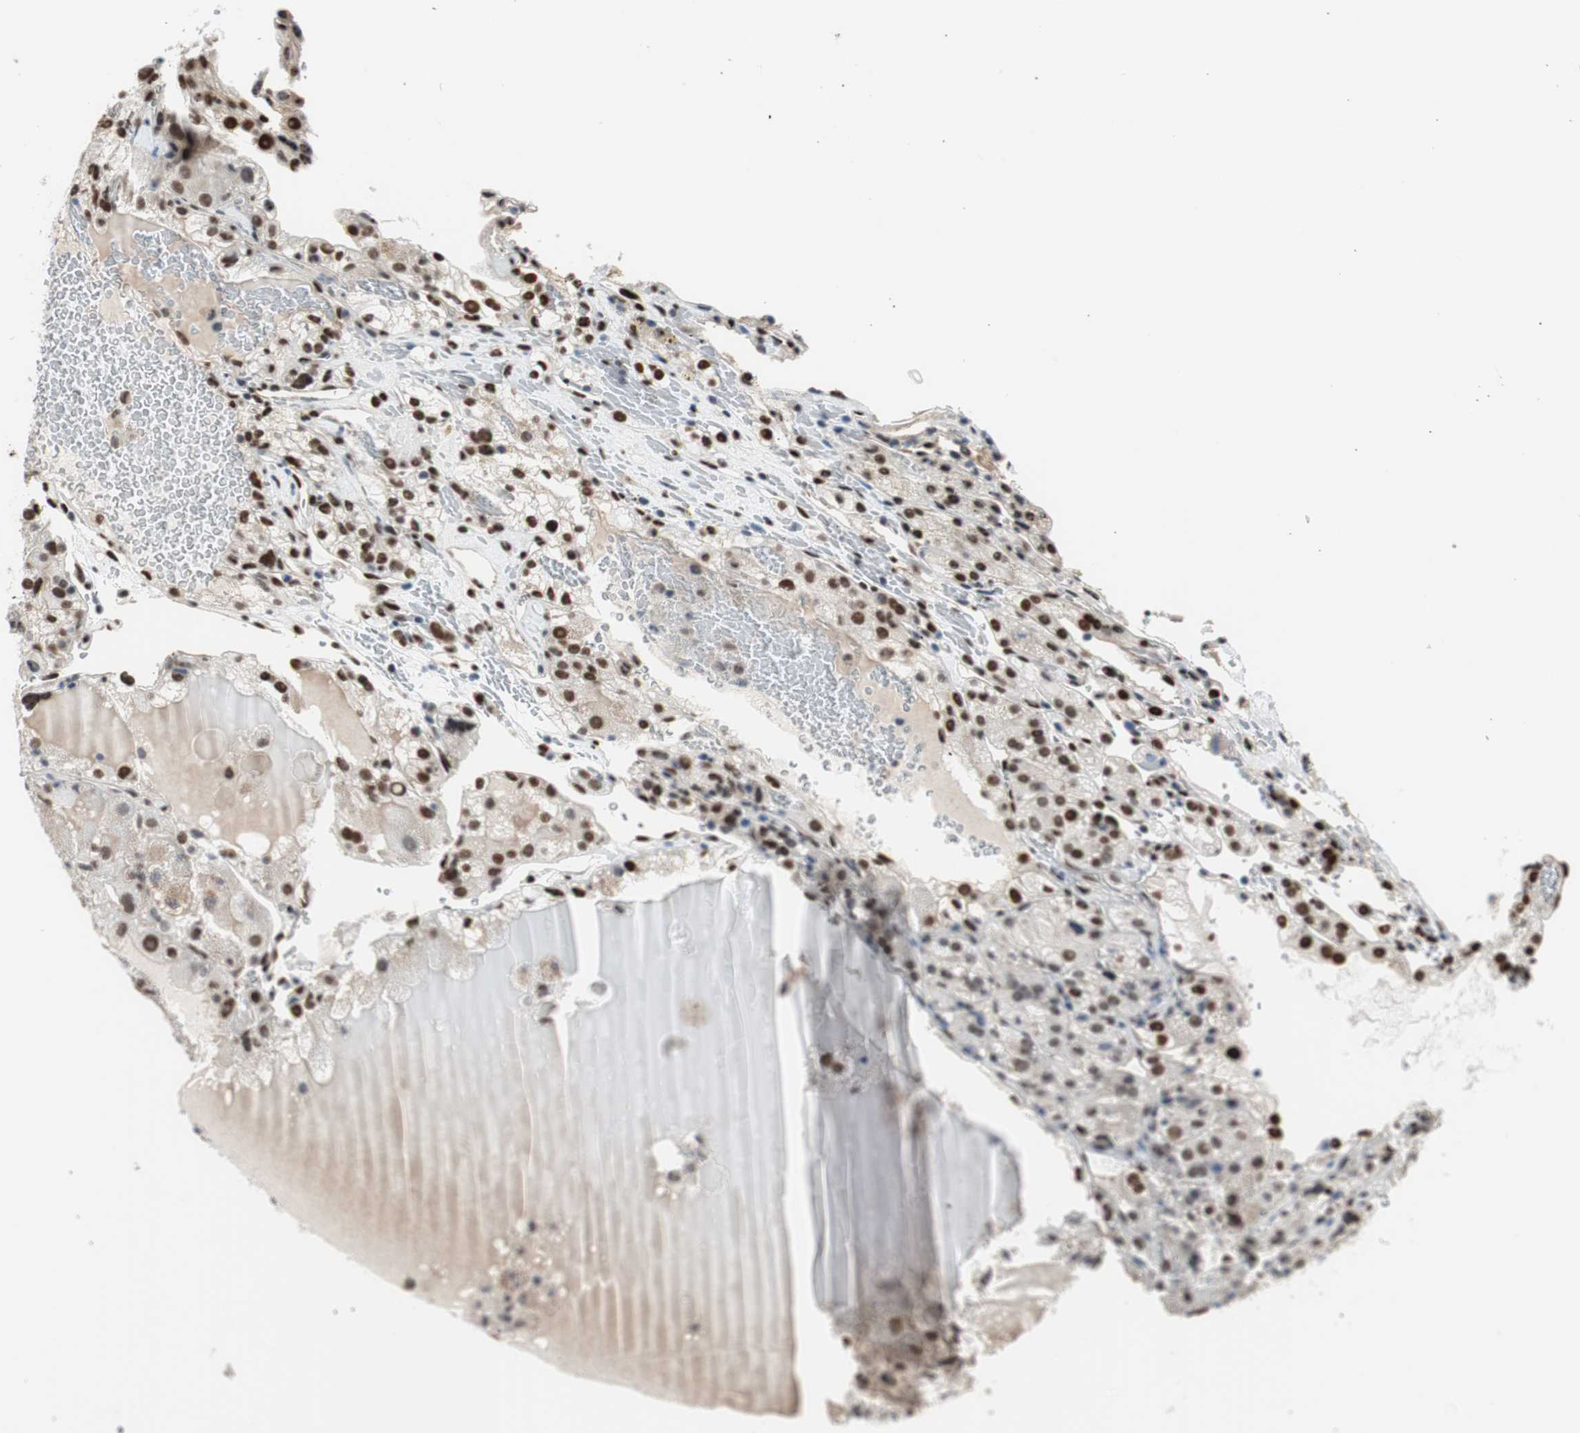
{"staining": {"intensity": "moderate", "quantity": "25%-75%", "location": "nuclear"}, "tissue": "renal cancer", "cell_type": "Tumor cells", "image_type": "cancer", "snomed": [{"axis": "morphology", "description": "Normal tissue, NOS"}, {"axis": "morphology", "description": "Adenocarcinoma, NOS"}, {"axis": "topography", "description": "Kidney"}], "caption": "This is an image of immunohistochemistry (IHC) staining of renal cancer (adenocarcinoma), which shows moderate expression in the nuclear of tumor cells.", "gene": "PML", "patient": {"sex": "male", "age": 61}}